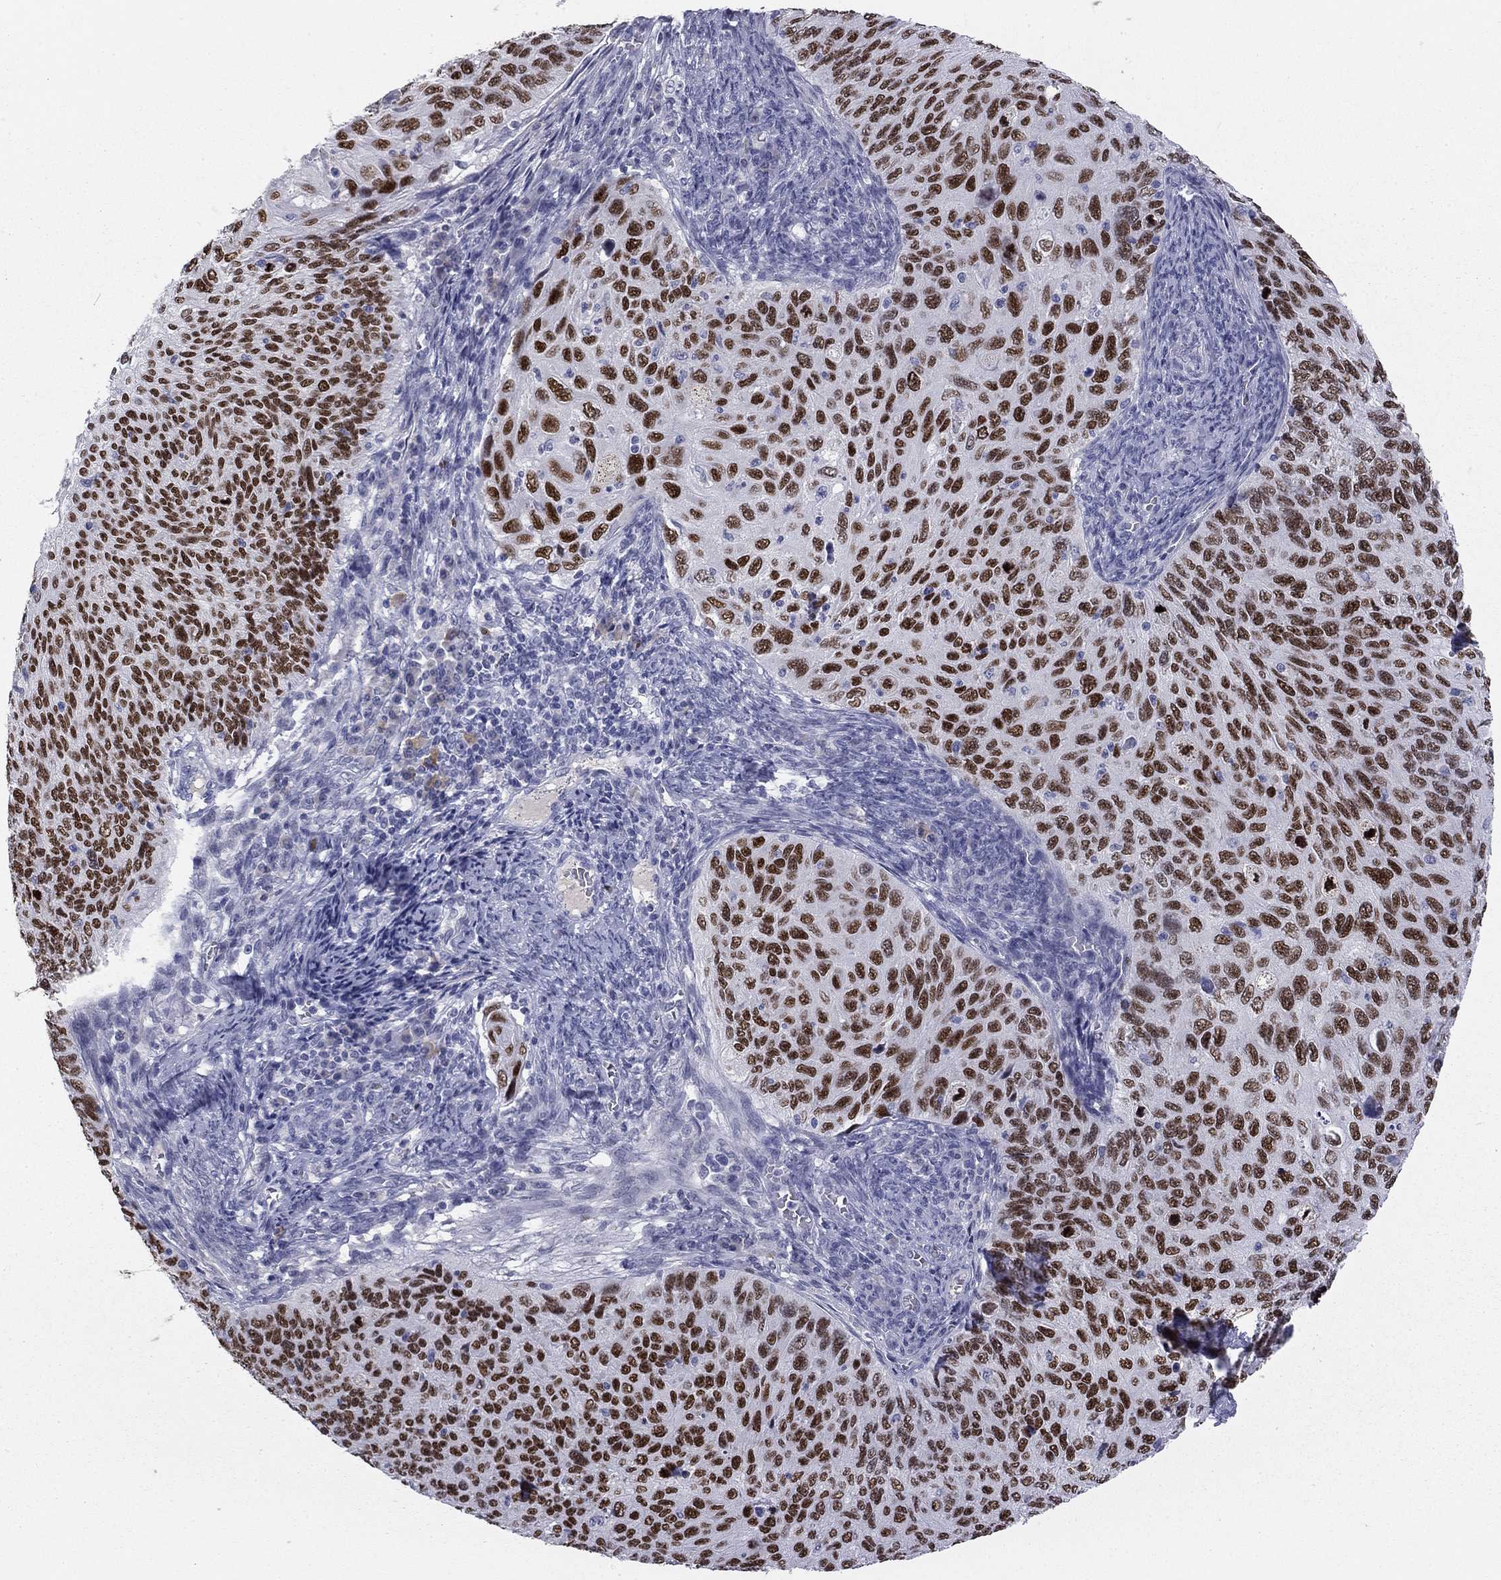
{"staining": {"intensity": "strong", "quantity": ">75%", "location": "nuclear"}, "tissue": "cervical cancer", "cell_type": "Tumor cells", "image_type": "cancer", "snomed": [{"axis": "morphology", "description": "Squamous cell carcinoma, NOS"}, {"axis": "topography", "description": "Cervix"}], "caption": "This is an image of immunohistochemistry staining of cervical cancer, which shows strong expression in the nuclear of tumor cells.", "gene": "TFAP2B", "patient": {"sex": "female", "age": 70}}